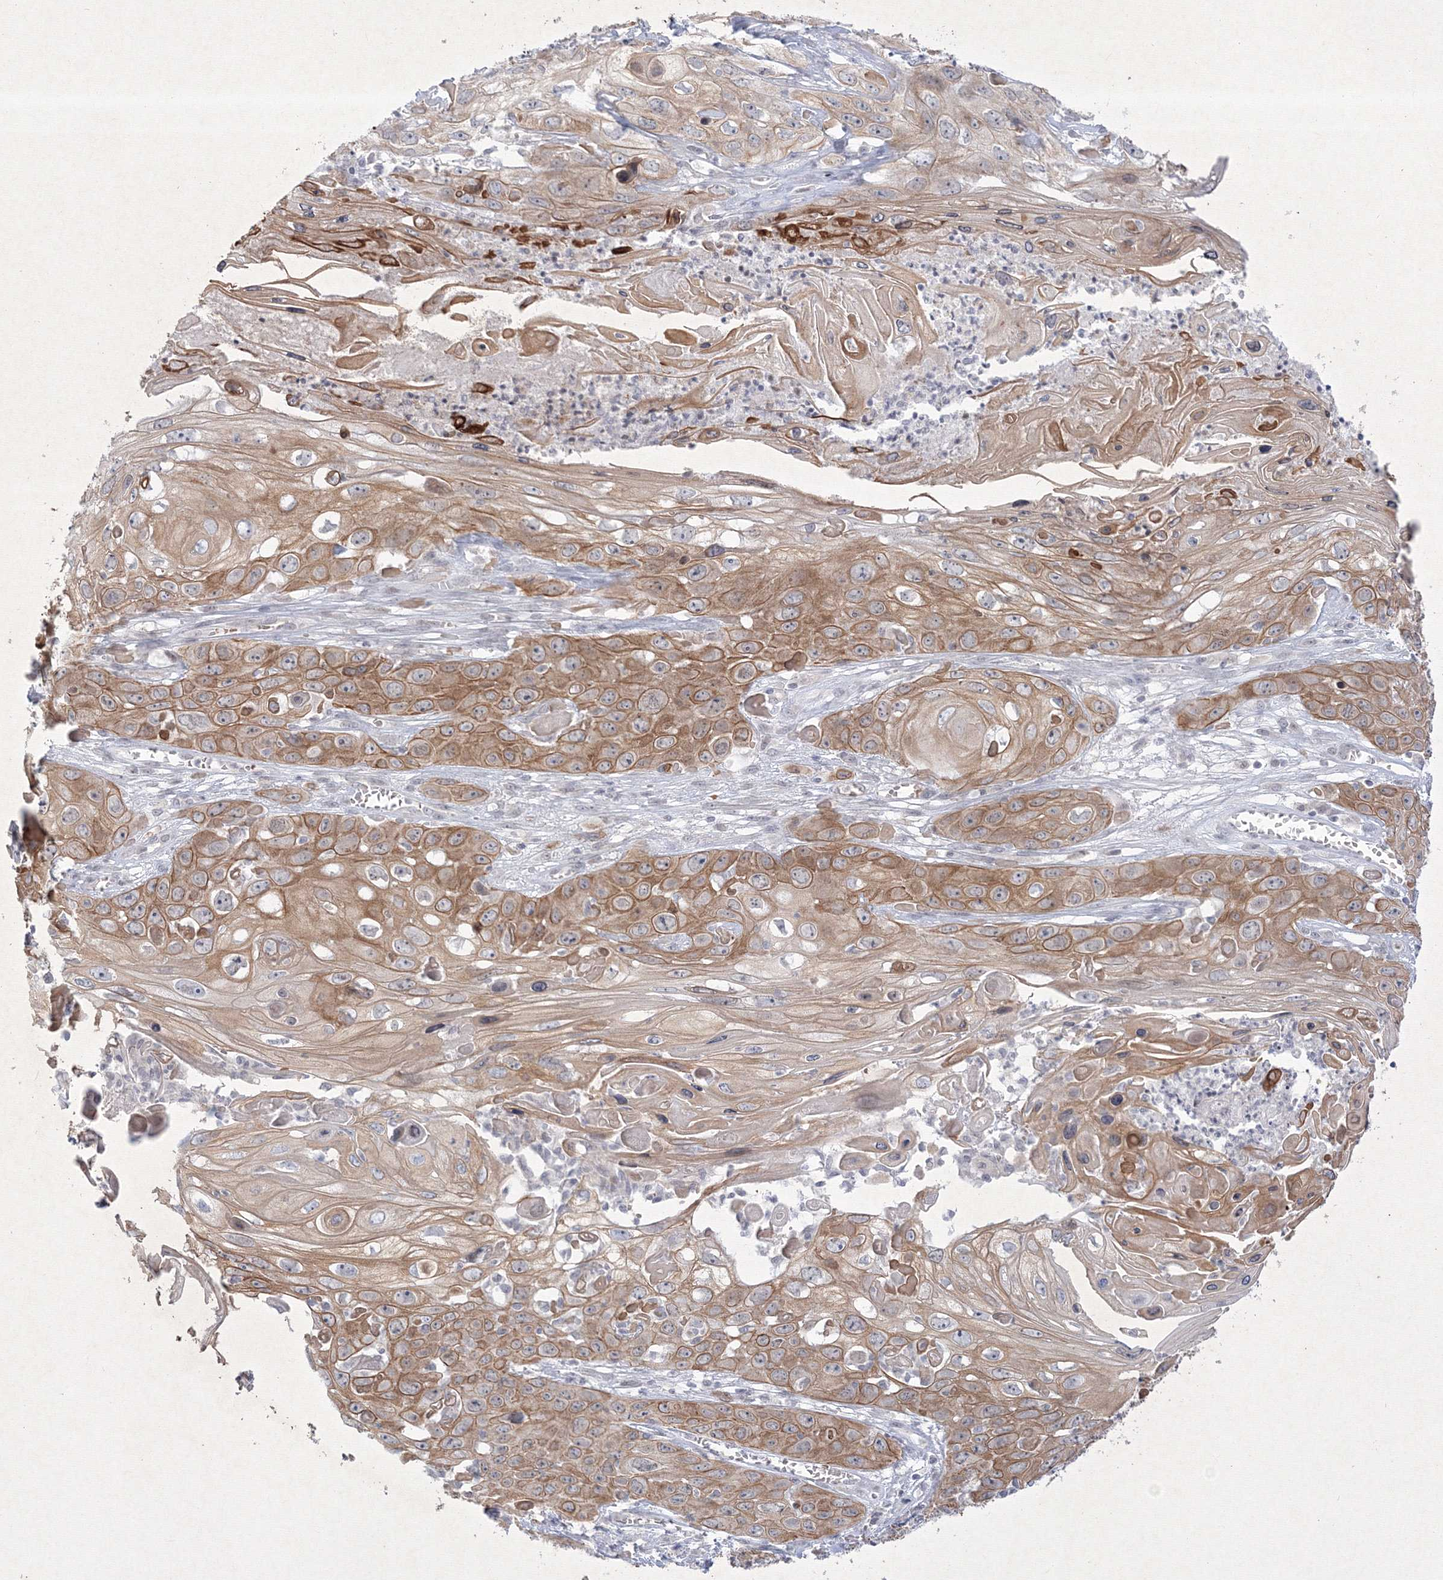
{"staining": {"intensity": "moderate", "quantity": ">75%", "location": "cytoplasmic/membranous"}, "tissue": "skin cancer", "cell_type": "Tumor cells", "image_type": "cancer", "snomed": [{"axis": "morphology", "description": "Squamous cell carcinoma, NOS"}, {"axis": "topography", "description": "Skin"}], "caption": "Protein expression analysis of skin cancer shows moderate cytoplasmic/membranous positivity in about >75% of tumor cells.", "gene": "NXPE3", "patient": {"sex": "male", "age": 55}}